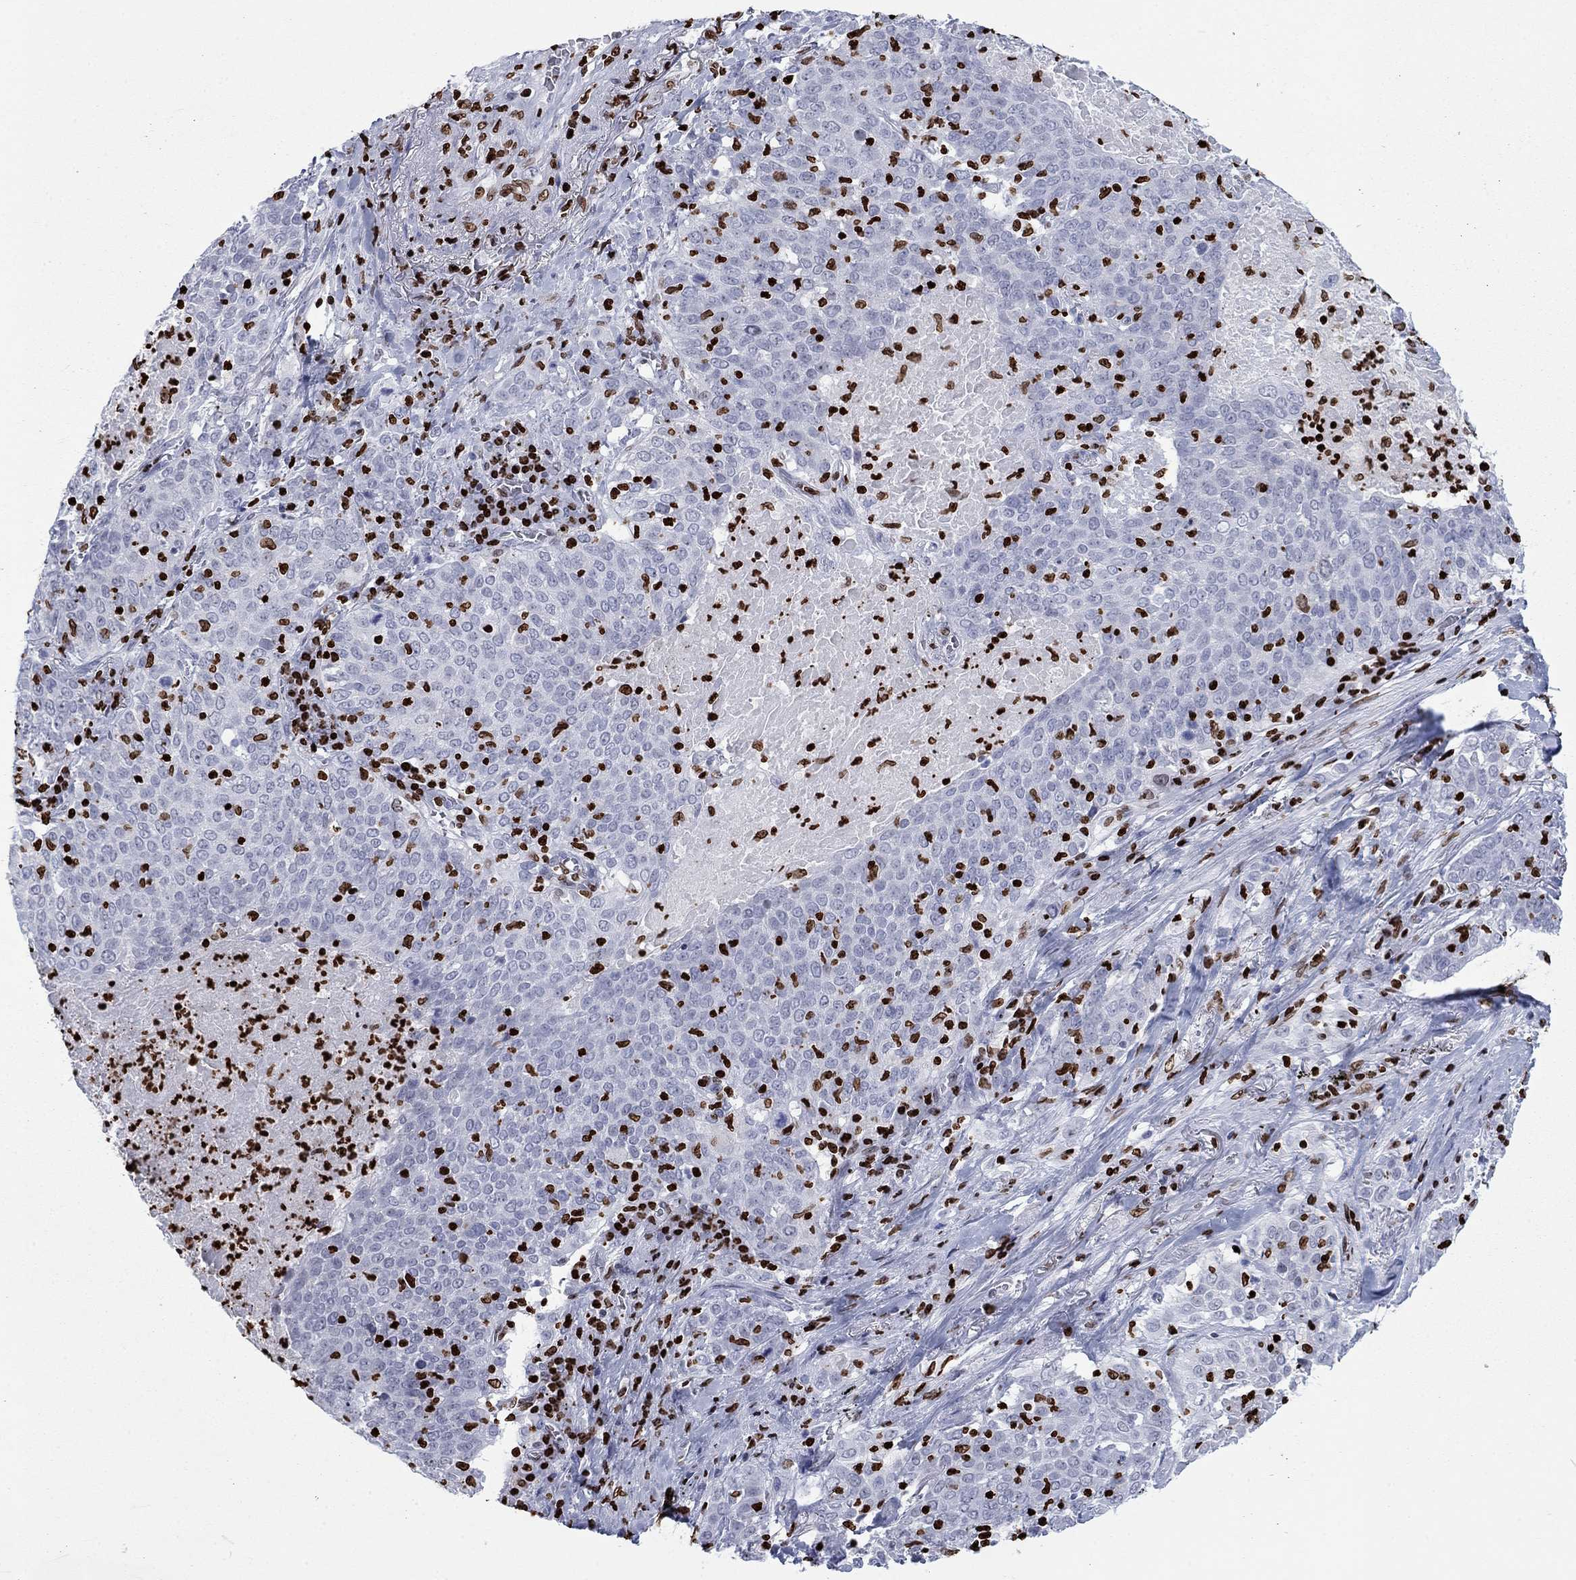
{"staining": {"intensity": "negative", "quantity": "none", "location": "none"}, "tissue": "lung cancer", "cell_type": "Tumor cells", "image_type": "cancer", "snomed": [{"axis": "morphology", "description": "Squamous cell carcinoma, NOS"}, {"axis": "topography", "description": "Lung"}], "caption": "Immunohistochemistry of human lung cancer (squamous cell carcinoma) shows no positivity in tumor cells.", "gene": "H1-5", "patient": {"sex": "male", "age": 82}}